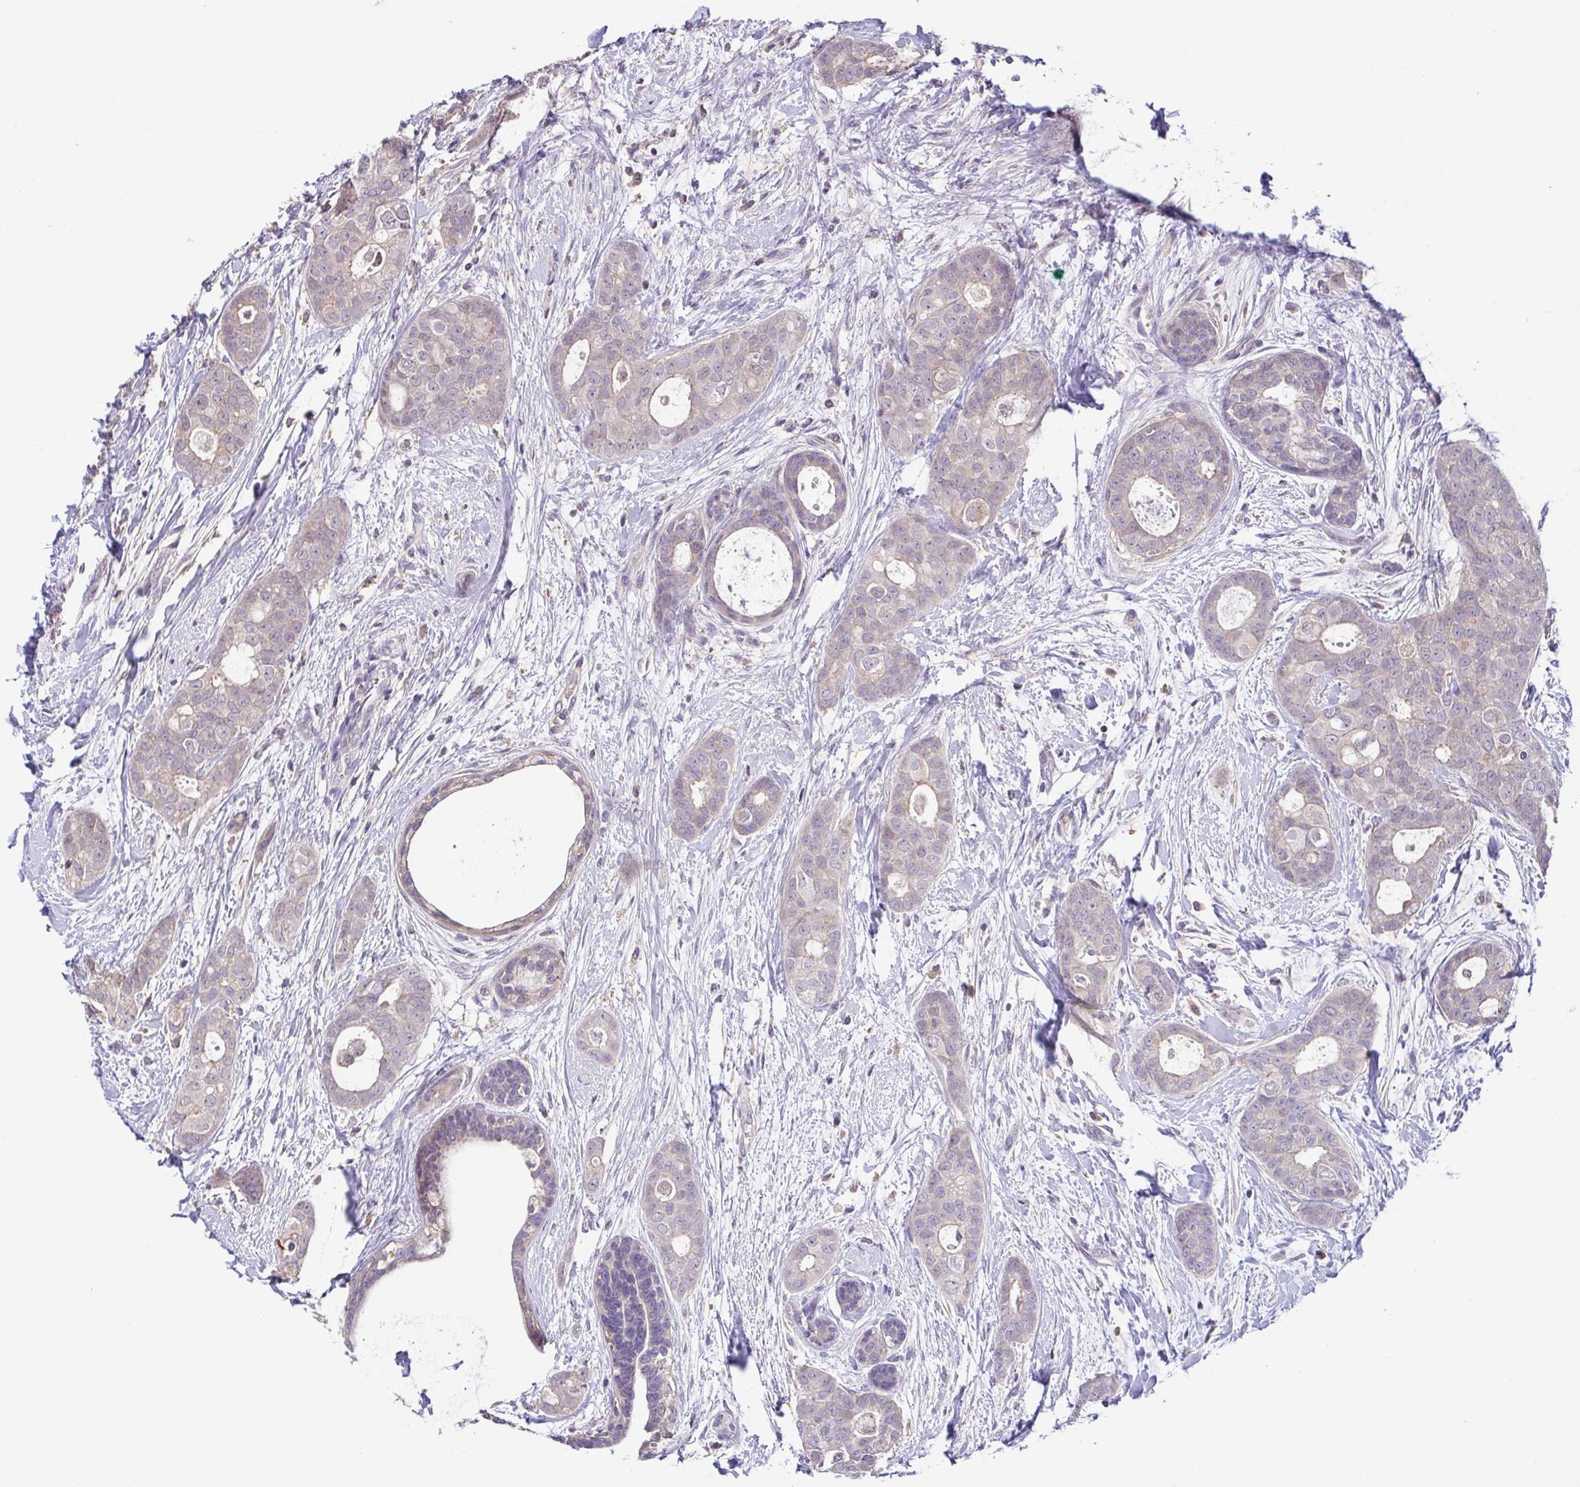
{"staining": {"intensity": "negative", "quantity": "none", "location": "none"}, "tissue": "breast cancer", "cell_type": "Tumor cells", "image_type": "cancer", "snomed": [{"axis": "morphology", "description": "Duct carcinoma"}, {"axis": "topography", "description": "Breast"}], "caption": "An IHC histopathology image of breast cancer (infiltrating ductal carcinoma) is shown. There is no staining in tumor cells of breast cancer (infiltrating ductal carcinoma).", "gene": "ACTRT2", "patient": {"sex": "female", "age": 45}}